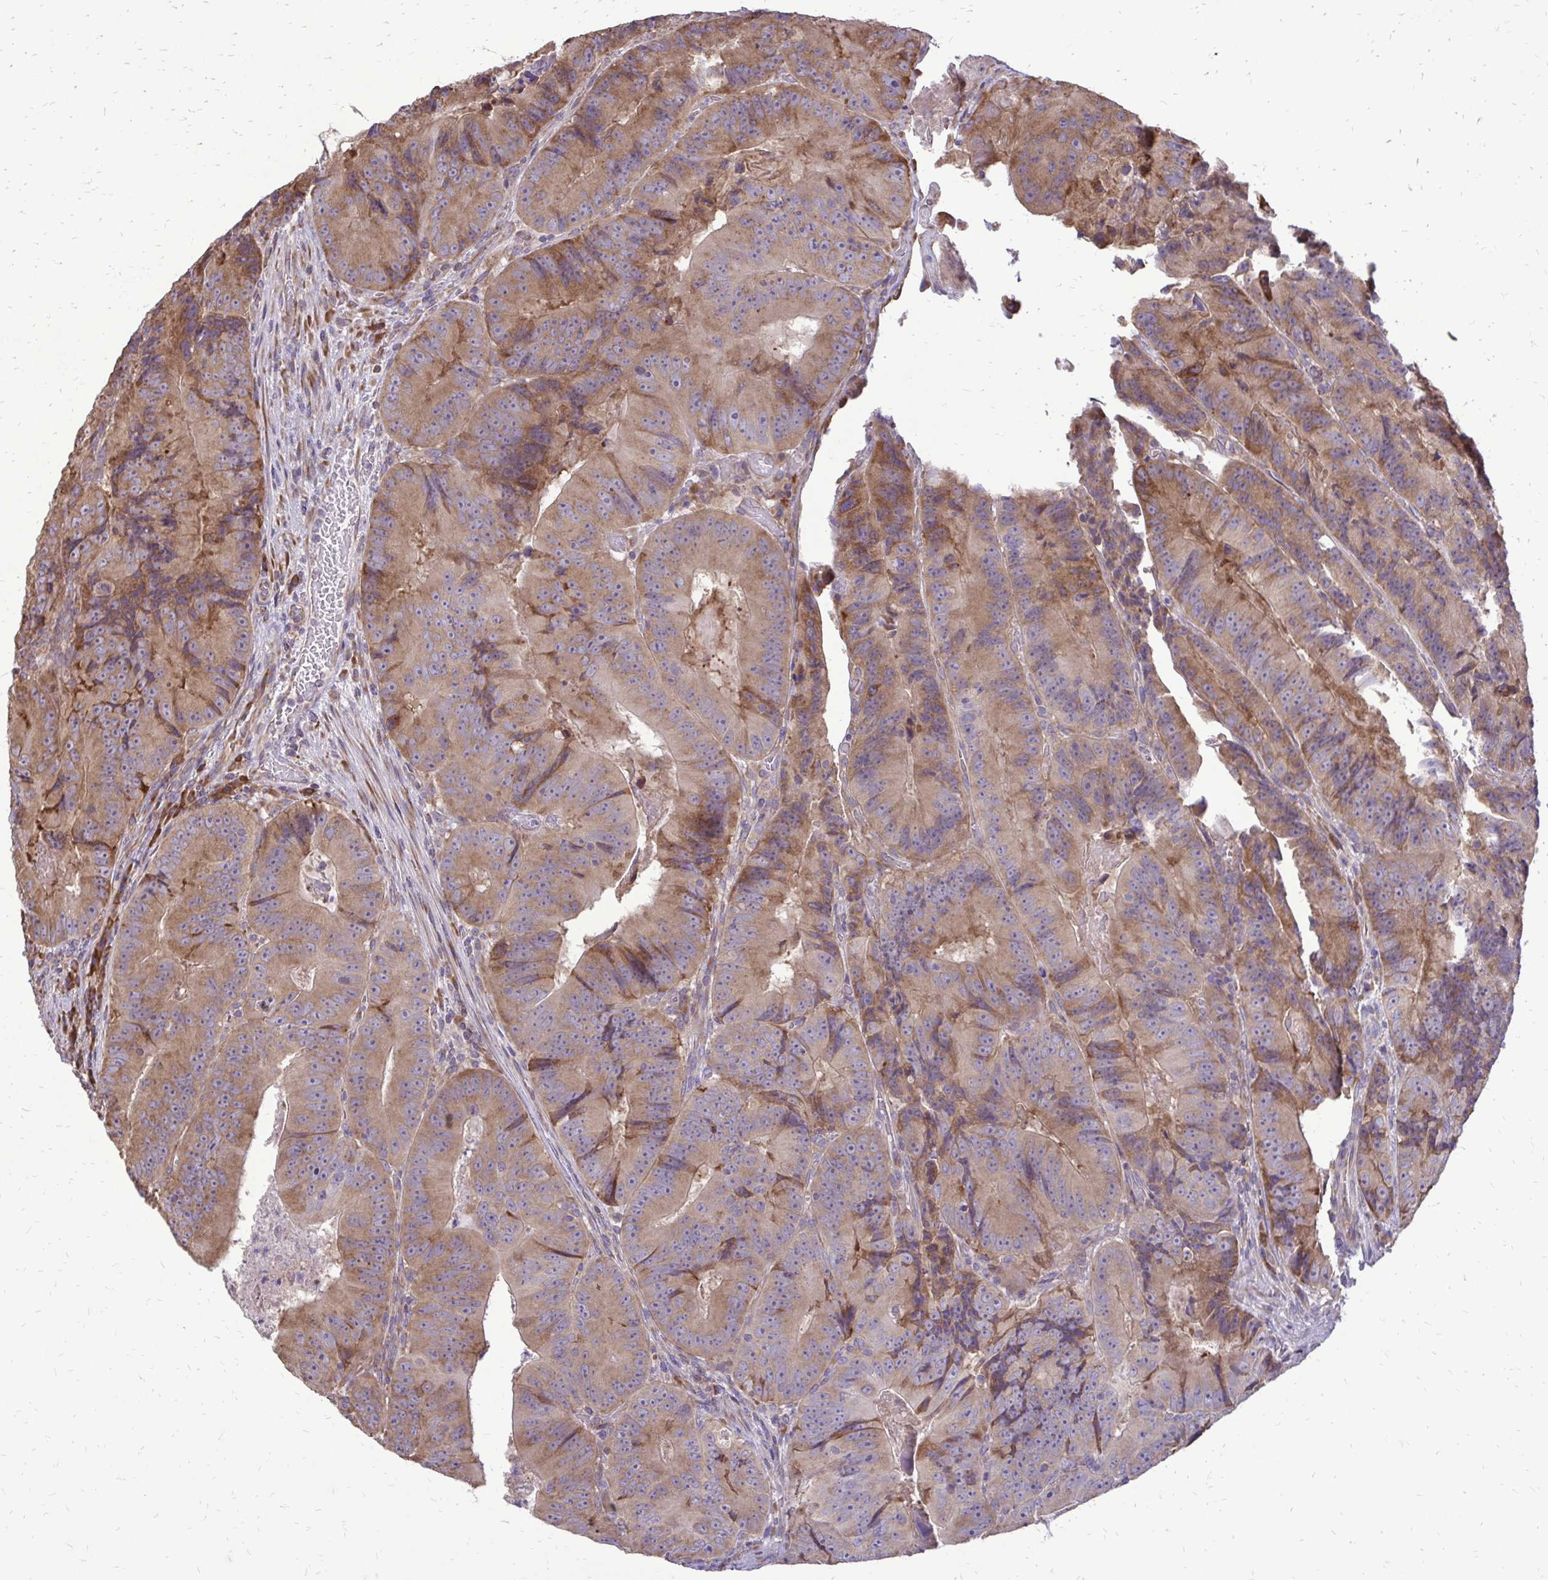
{"staining": {"intensity": "moderate", "quantity": ">75%", "location": "cytoplasmic/membranous"}, "tissue": "colorectal cancer", "cell_type": "Tumor cells", "image_type": "cancer", "snomed": [{"axis": "morphology", "description": "Adenocarcinoma, NOS"}, {"axis": "topography", "description": "Colon"}], "caption": "Immunohistochemistry (IHC) of colorectal cancer (adenocarcinoma) demonstrates medium levels of moderate cytoplasmic/membranous expression in about >75% of tumor cells. (DAB = brown stain, brightfield microscopy at high magnification).", "gene": "RPS3", "patient": {"sex": "female", "age": 86}}